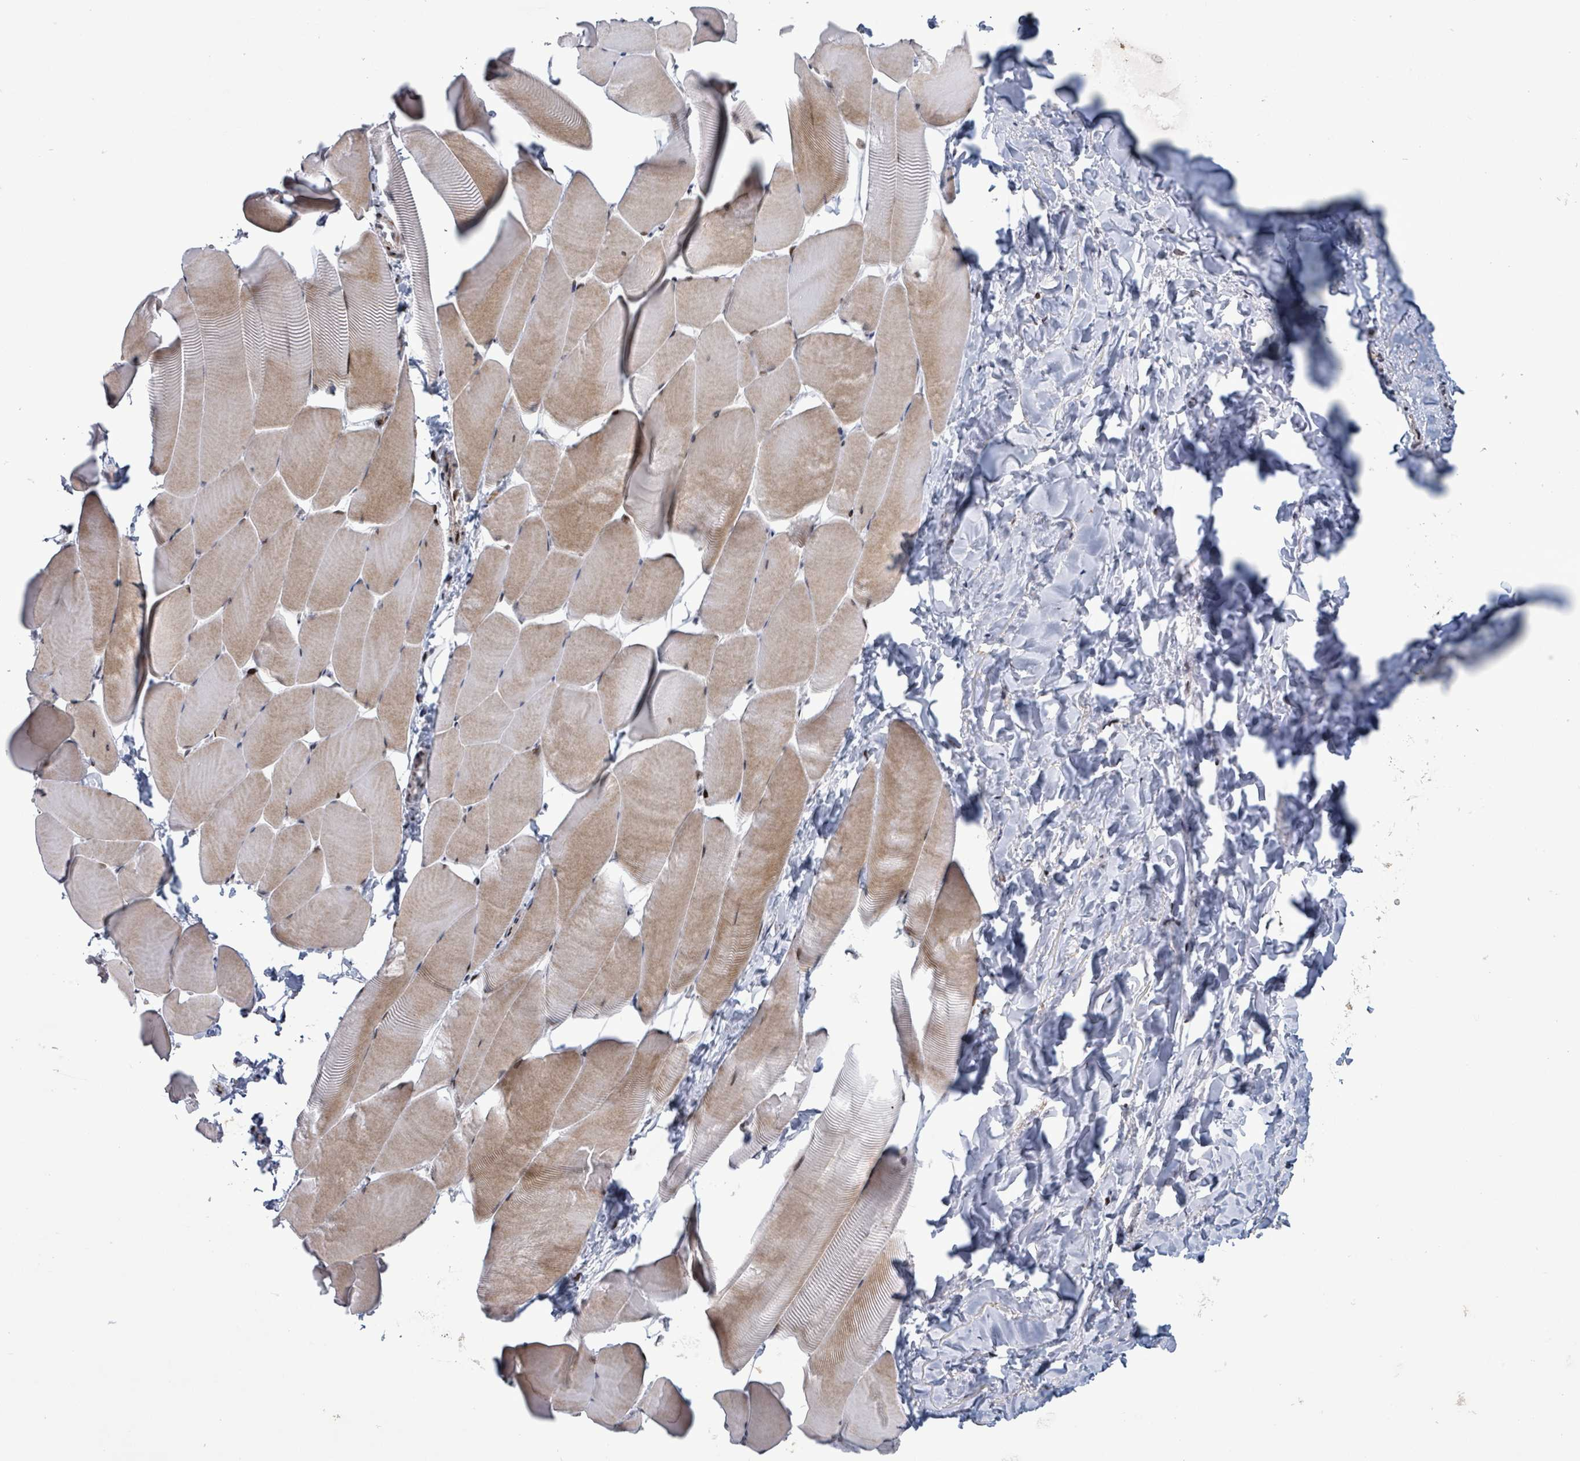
{"staining": {"intensity": "moderate", "quantity": "25%-75%", "location": "cytoplasmic/membranous,nuclear"}, "tissue": "skeletal muscle", "cell_type": "Myocytes", "image_type": "normal", "snomed": [{"axis": "morphology", "description": "Normal tissue, NOS"}, {"axis": "topography", "description": "Skeletal muscle"}], "caption": "Immunohistochemical staining of benign human skeletal muscle exhibits medium levels of moderate cytoplasmic/membranous,nuclear expression in about 25%-75% of myocytes. Nuclei are stained in blue.", "gene": "FNDC4", "patient": {"sex": "male", "age": 25}}